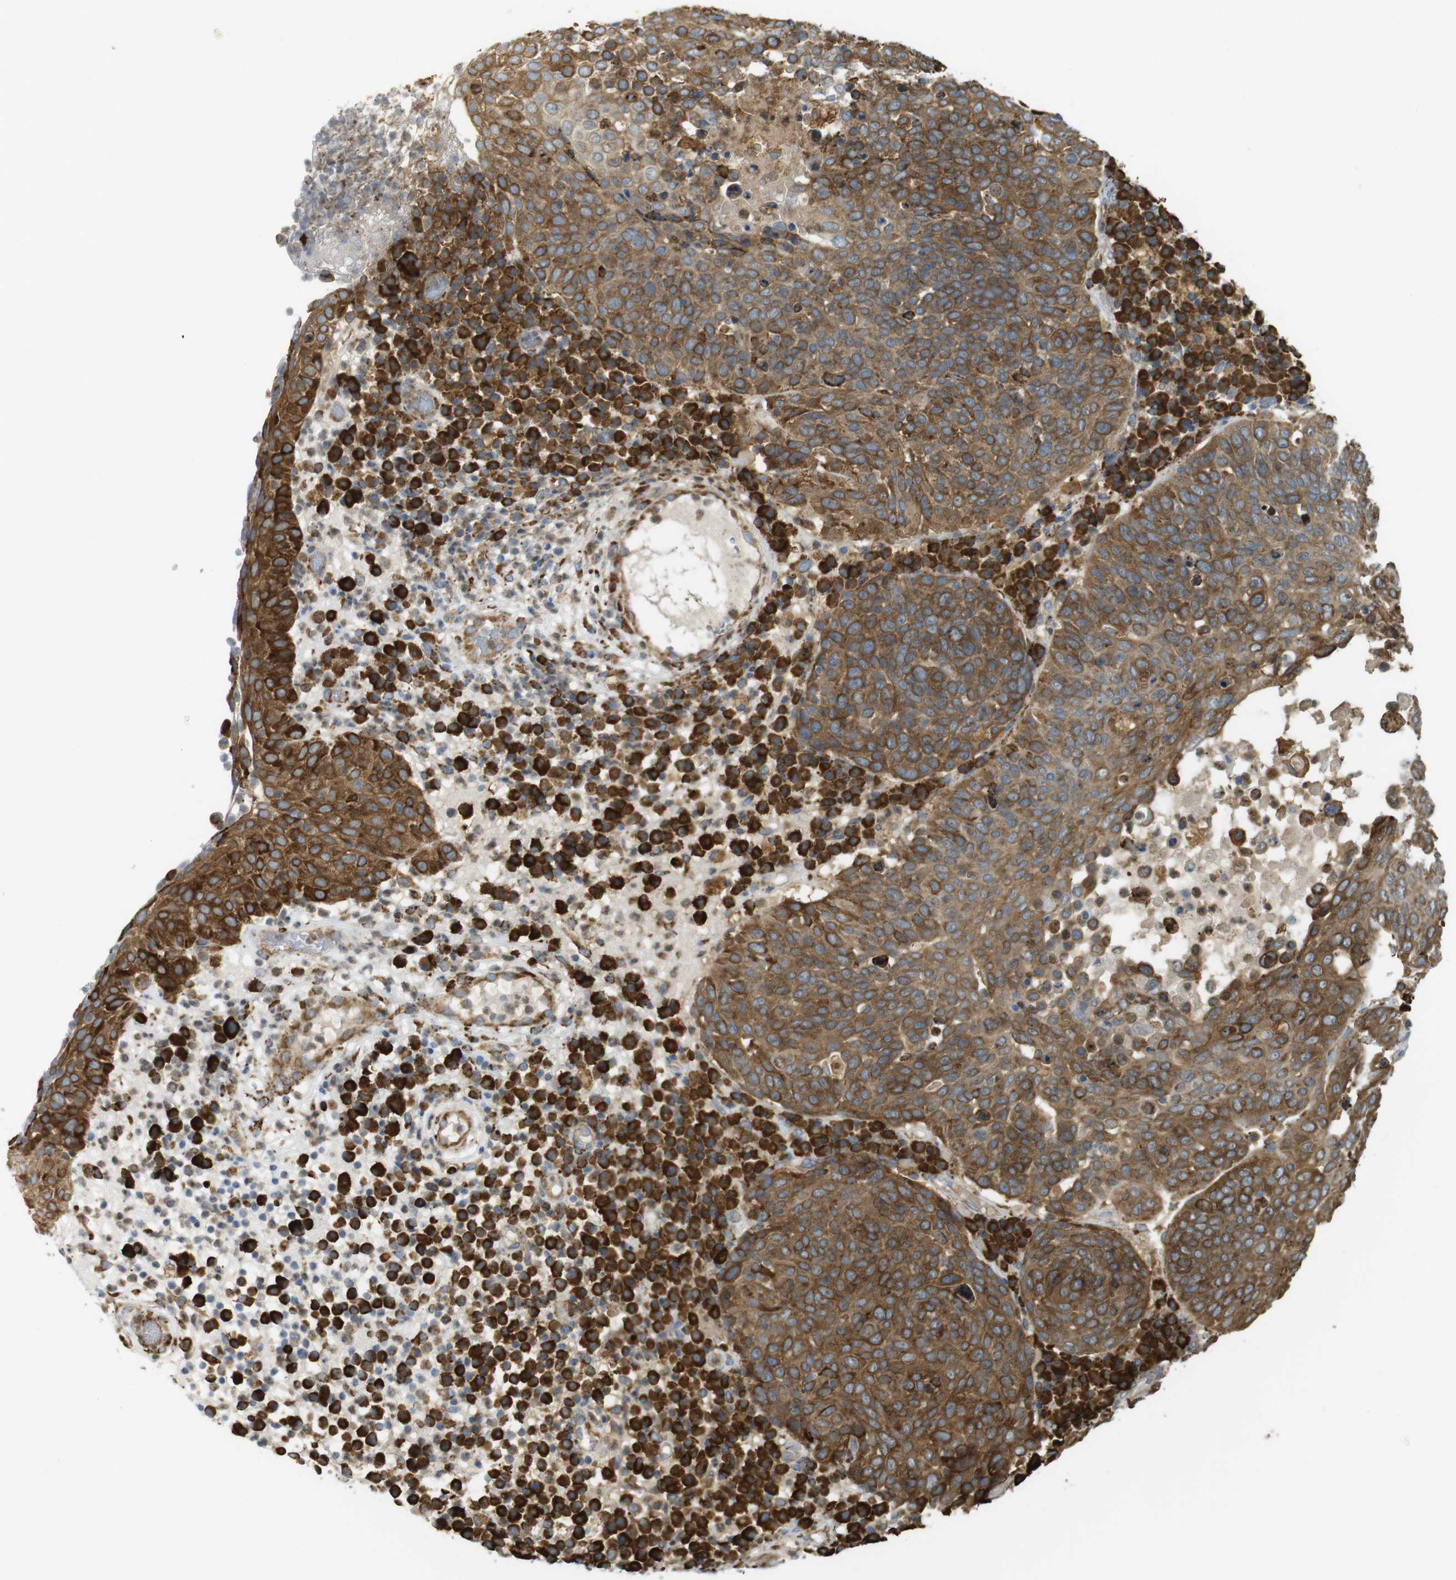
{"staining": {"intensity": "moderate", "quantity": ">75%", "location": "cytoplasmic/membranous"}, "tissue": "skin cancer", "cell_type": "Tumor cells", "image_type": "cancer", "snomed": [{"axis": "morphology", "description": "Squamous cell carcinoma in situ, NOS"}, {"axis": "morphology", "description": "Squamous cell carcinoma, NOS"}, {"axis": "topography", "description": "Skin"}], "caption": "Brown immunohistochemical staining in skin squamous cell carcinoma exhibits moderate cytoplasmic/membranous staining in about >75% of tumor cells.", "gene": "MBOAT2", "patient": {"sex": "male", "age": 93}}